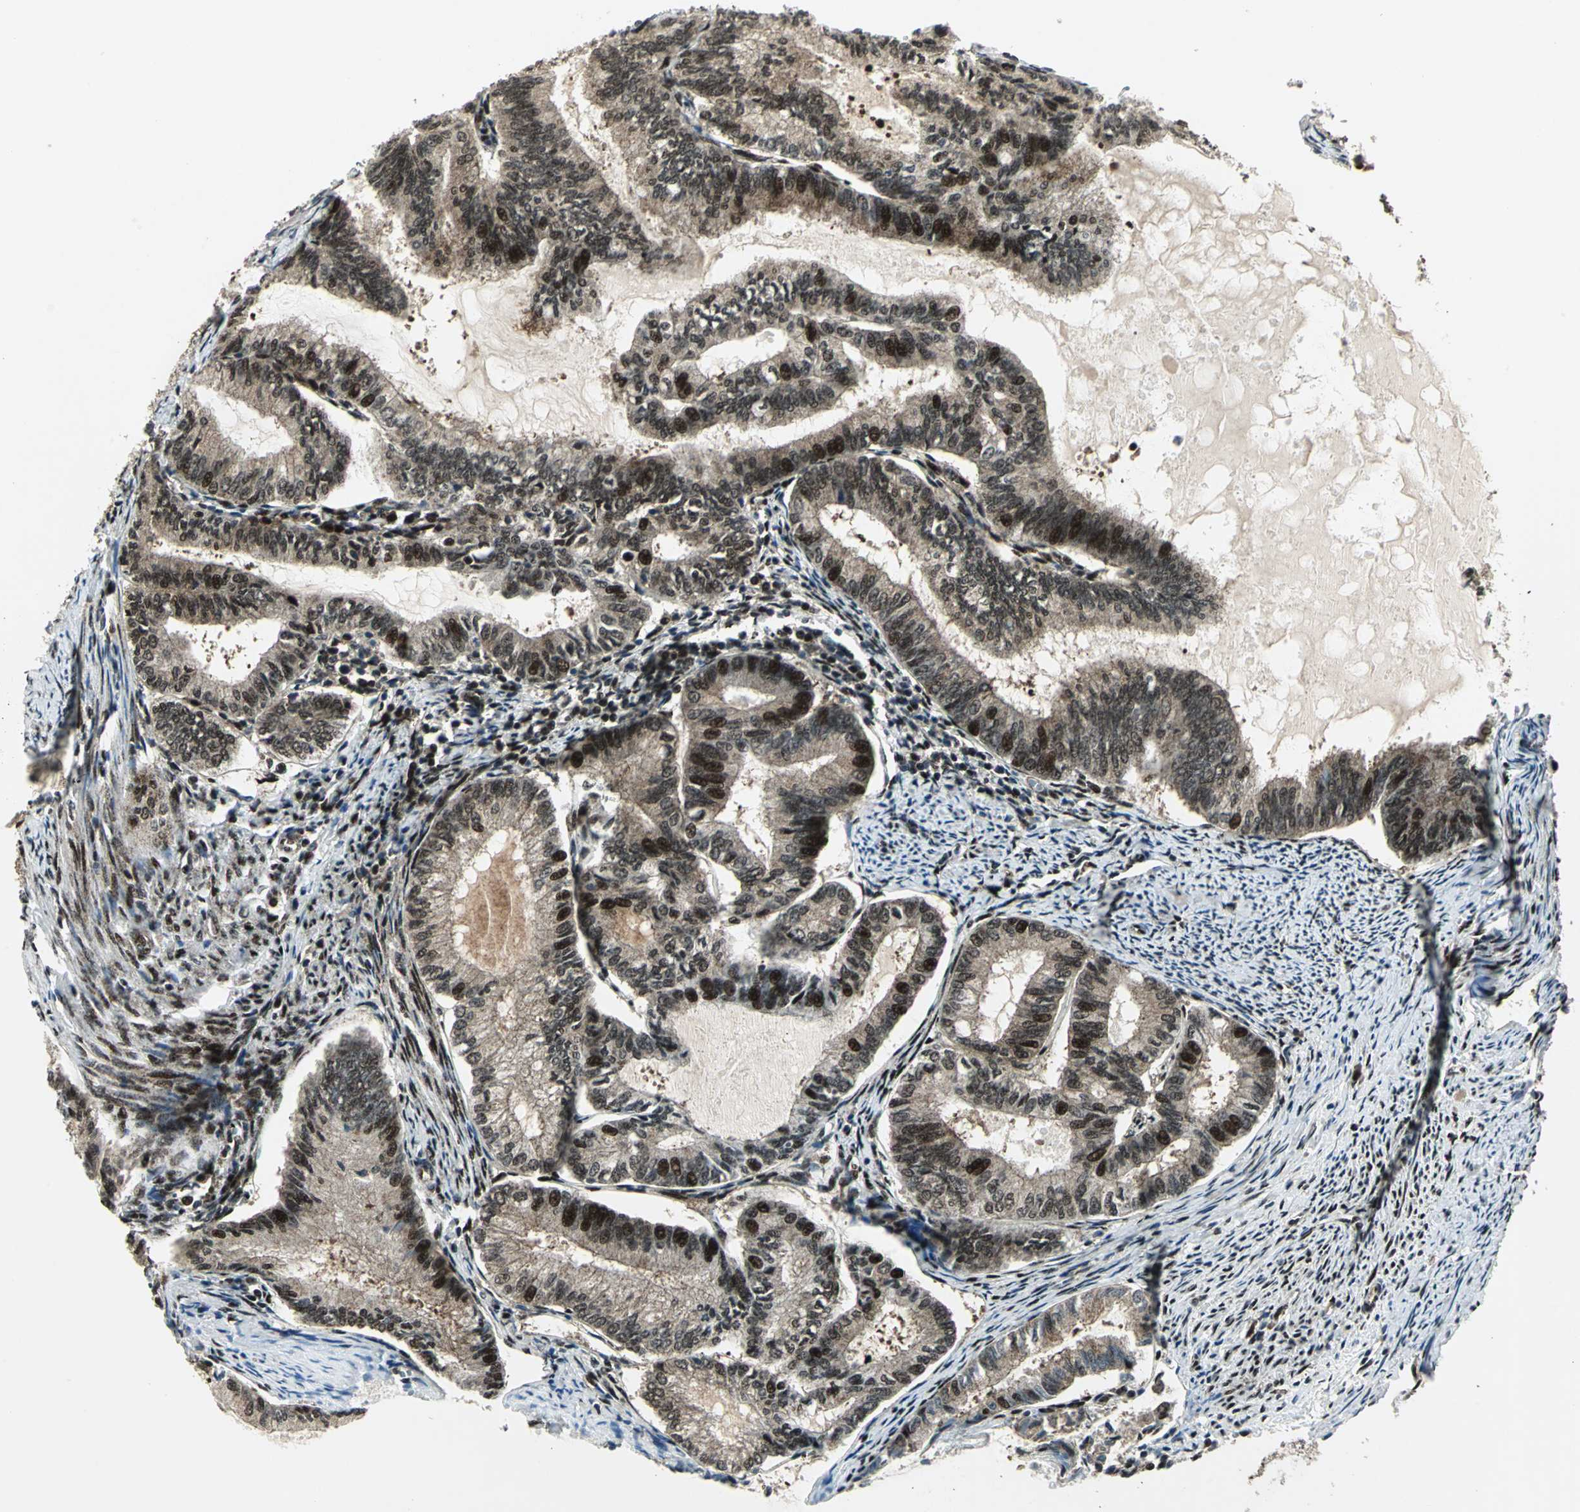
{"staining": {"intensity": "strong", "quantity": ">75%", "location": "cytoplasmic/membranous,nuclear"}, "tissue": "endometrial cancer", "cell_type": "Tumor cells", "image_type": "cancer", "snomed": [{"axis": "morphology", "description": "Adenocarcinoma, NOS"}, {"axis": "topography", "description": "Endometrium"}], "caption": "Adenocarcinoma (endometrial) stained with a protein marker exhibits strong staining in tumor cells.", "gene": "COPS5", "patient": {"sex": "female", "age": 86}}